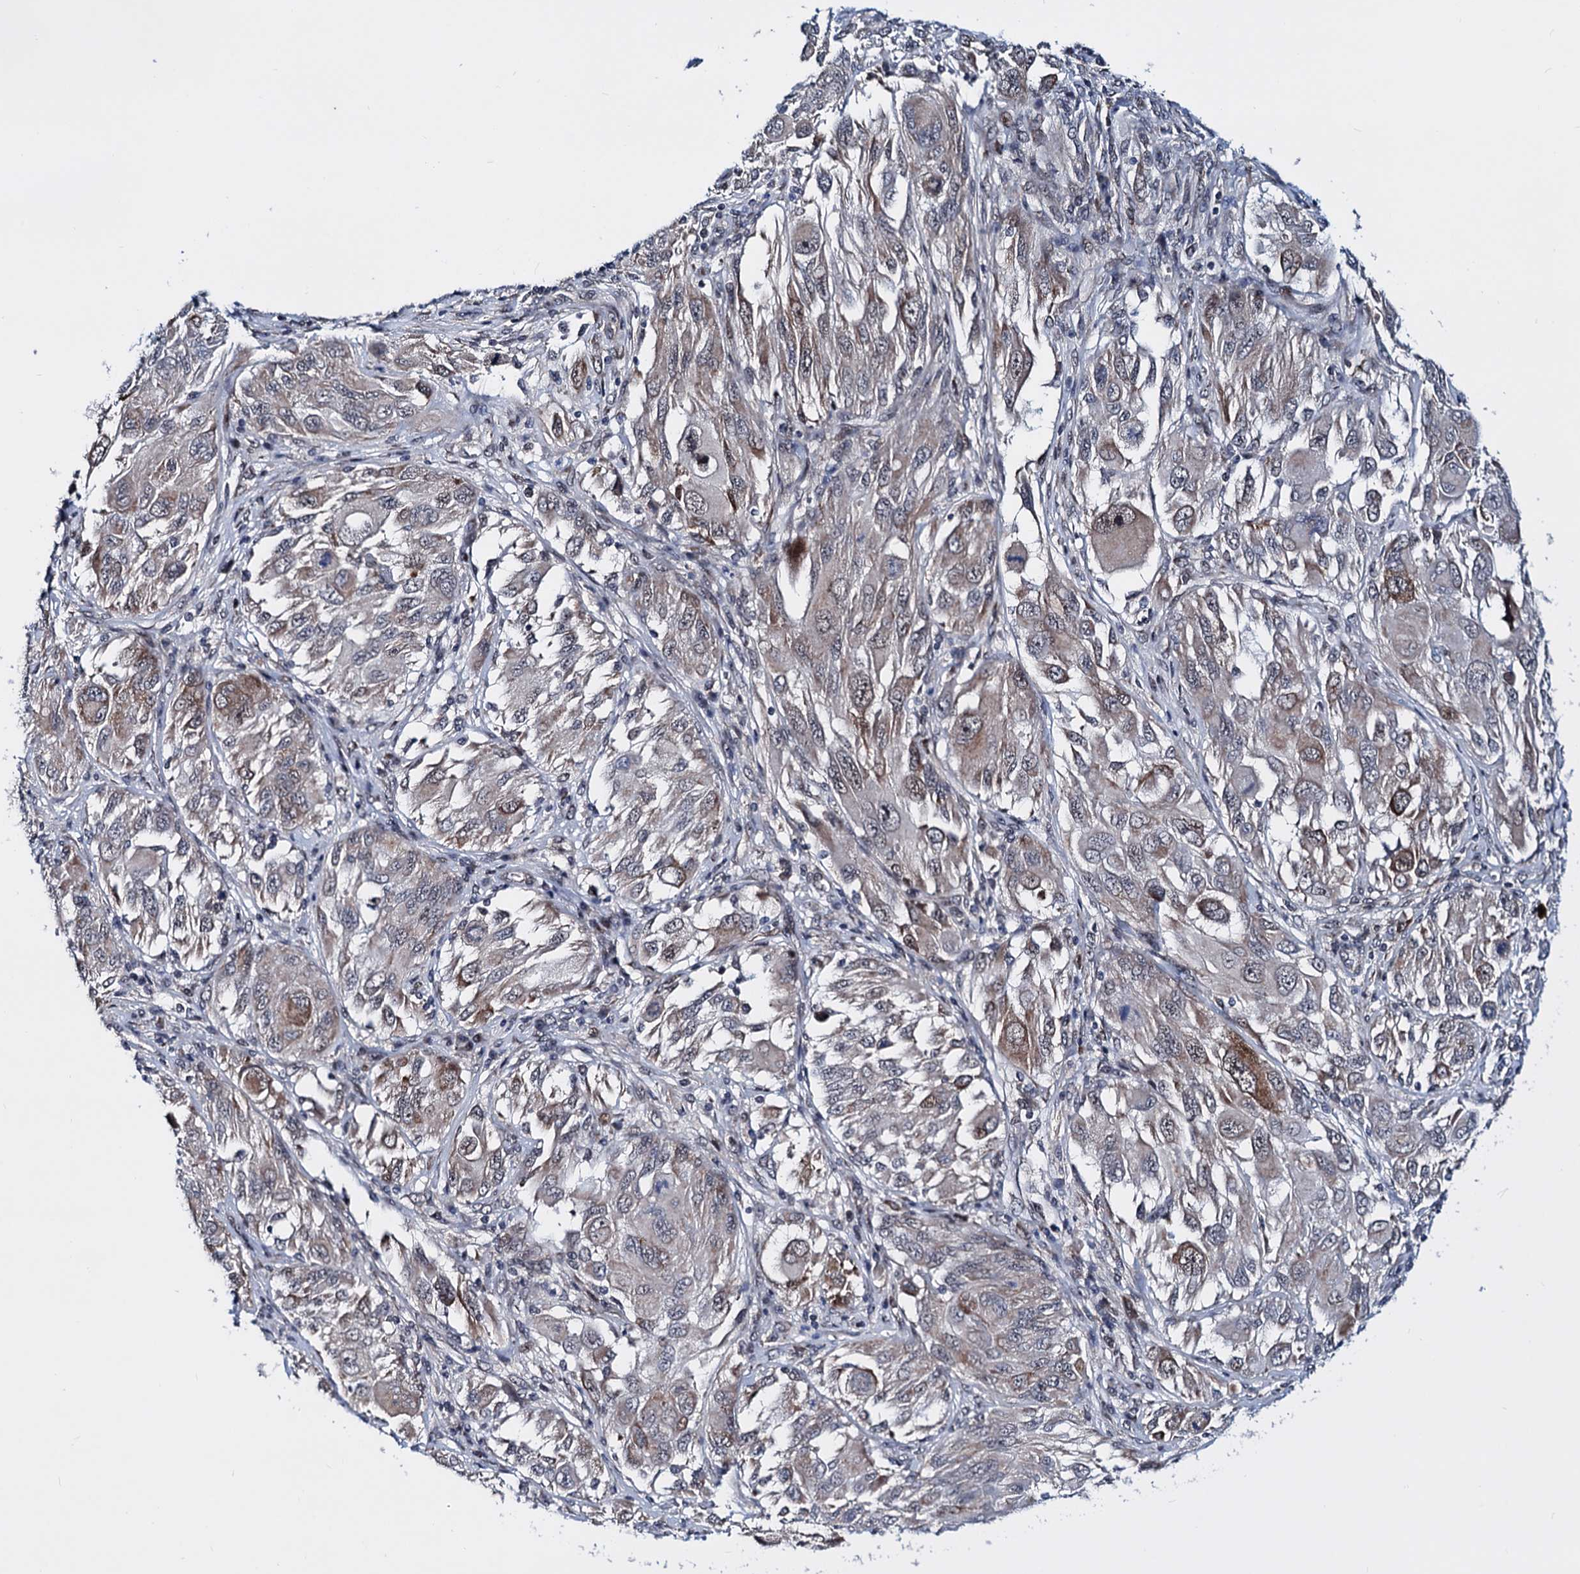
{"staining": {"intensity": "moderate", "quantity": "<25%", "location": "cytoplasmic/membranous"}, "tissue": "melanoma", "cell_type": "Tumor cells", "image_type": "cancer", "snomed": [{"axis": "morphology", "description": "Malignant melanoma, NOS"}, {"axis": "topography", "description": "Skin"}], "caption": "Moderate cytoplasmic/membranous staining for a protein is identified in about <25% of tumor cells of melanoma using immunohistochemistry.", "gene": "COA4", "patient": {"sex": "female", "age": 91}}